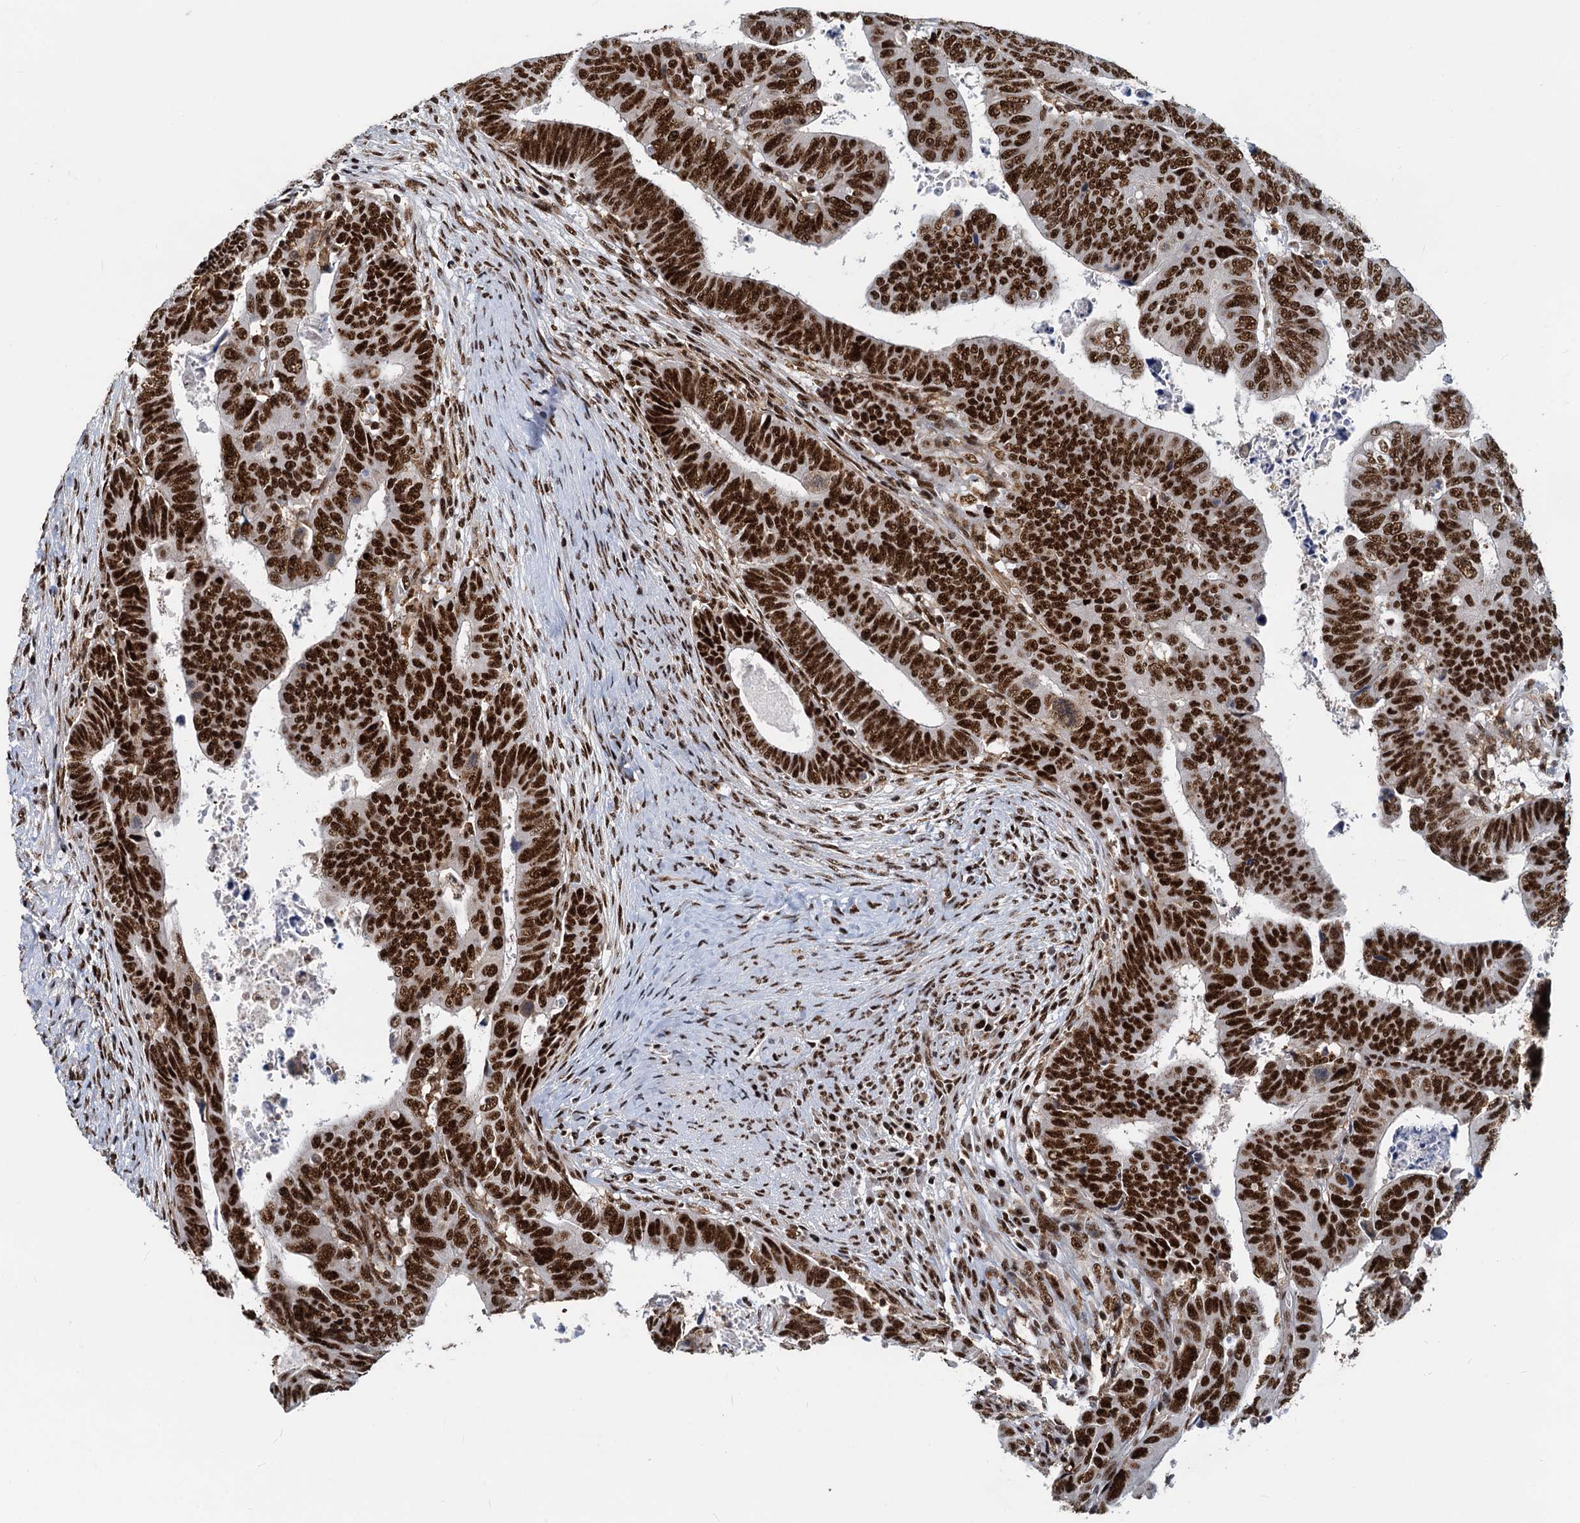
{"staining": {"intensity": "strong", "quantity": ">75%", "location": "nuclear"}, "tissue": "colorectal cancer", "cell_type": "Tumor cells", "image_type": "cancer", "snomed": [{"axis": "morphology", "description": "Normal tissue, NOS"}, {"axis": "morphology", "description": "Adenocarcinoma, NOS"}, {"axis": "topography", "description": "Rectum"}], "caption": "Colorectal adenocarcinoma tissue exhibits strong nuclear positivity in approximately >75% of tumor cells, visualized by immunohistochemistry.", "gene": "RBM26", "patient": {"sex": "female", "age": 65}}